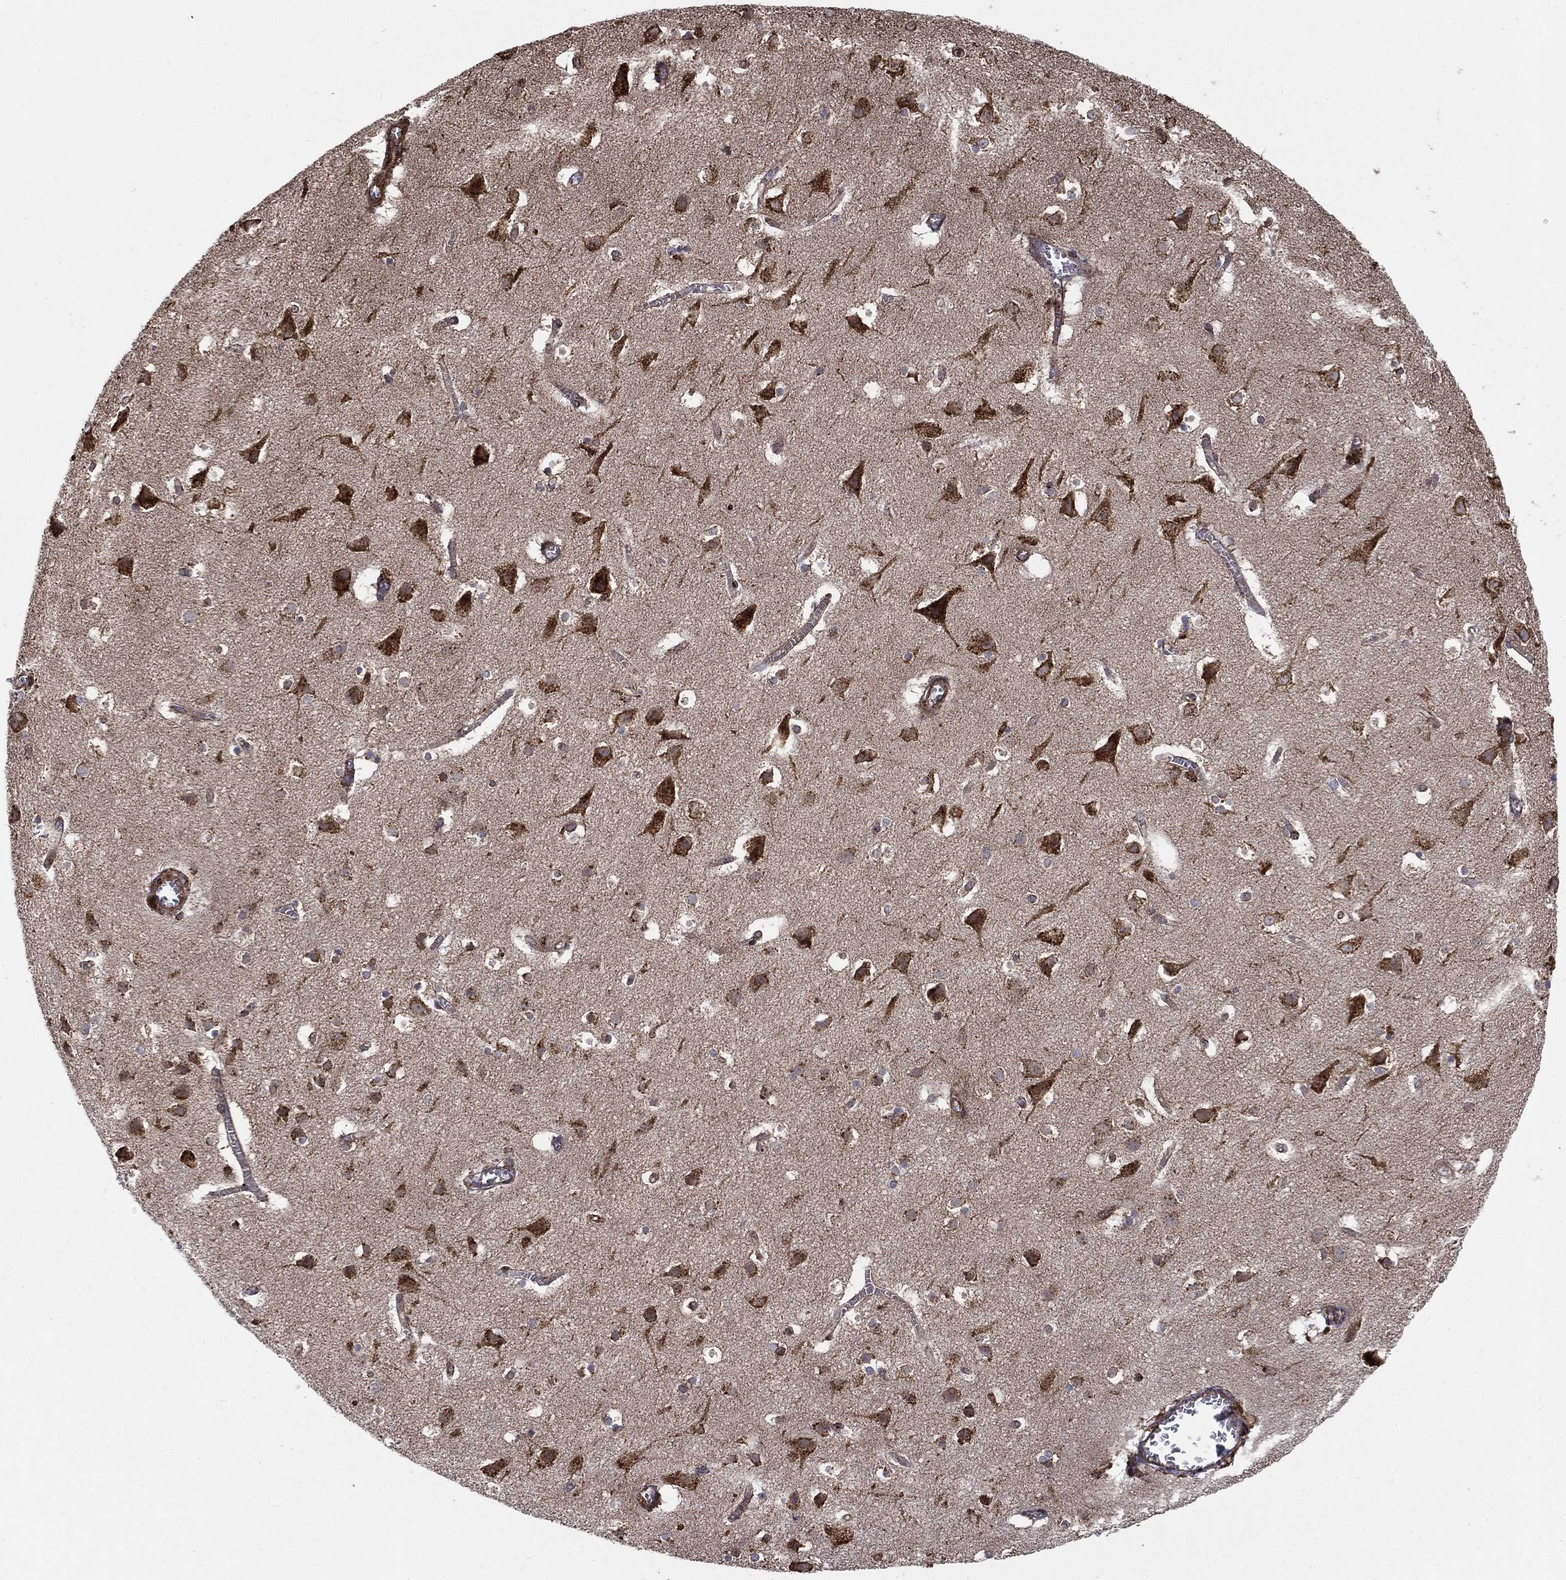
{"staining": {"intensity": "moderate", "quantity": "25%-75%", "location": "cytoplasmic/membranous"}, "tissue": "cerebral cortex", "cell_type": "Endothelial cells", "image_type": "normal", "snomed": [{"axis": "morphology", "description": "Normal tissue, NOS"}, {"axis": "topography", "description": "Cerebral cortex"}], "caption": "This is a micrograph of immunohistochemistry (IHC) staining of benign cerebral cortex, which shows moderate positivity in the cytoplasmic/membranous of endothelial cells.", "gene": "CYLD", "patient": {"sex": "male", "age": 59}}